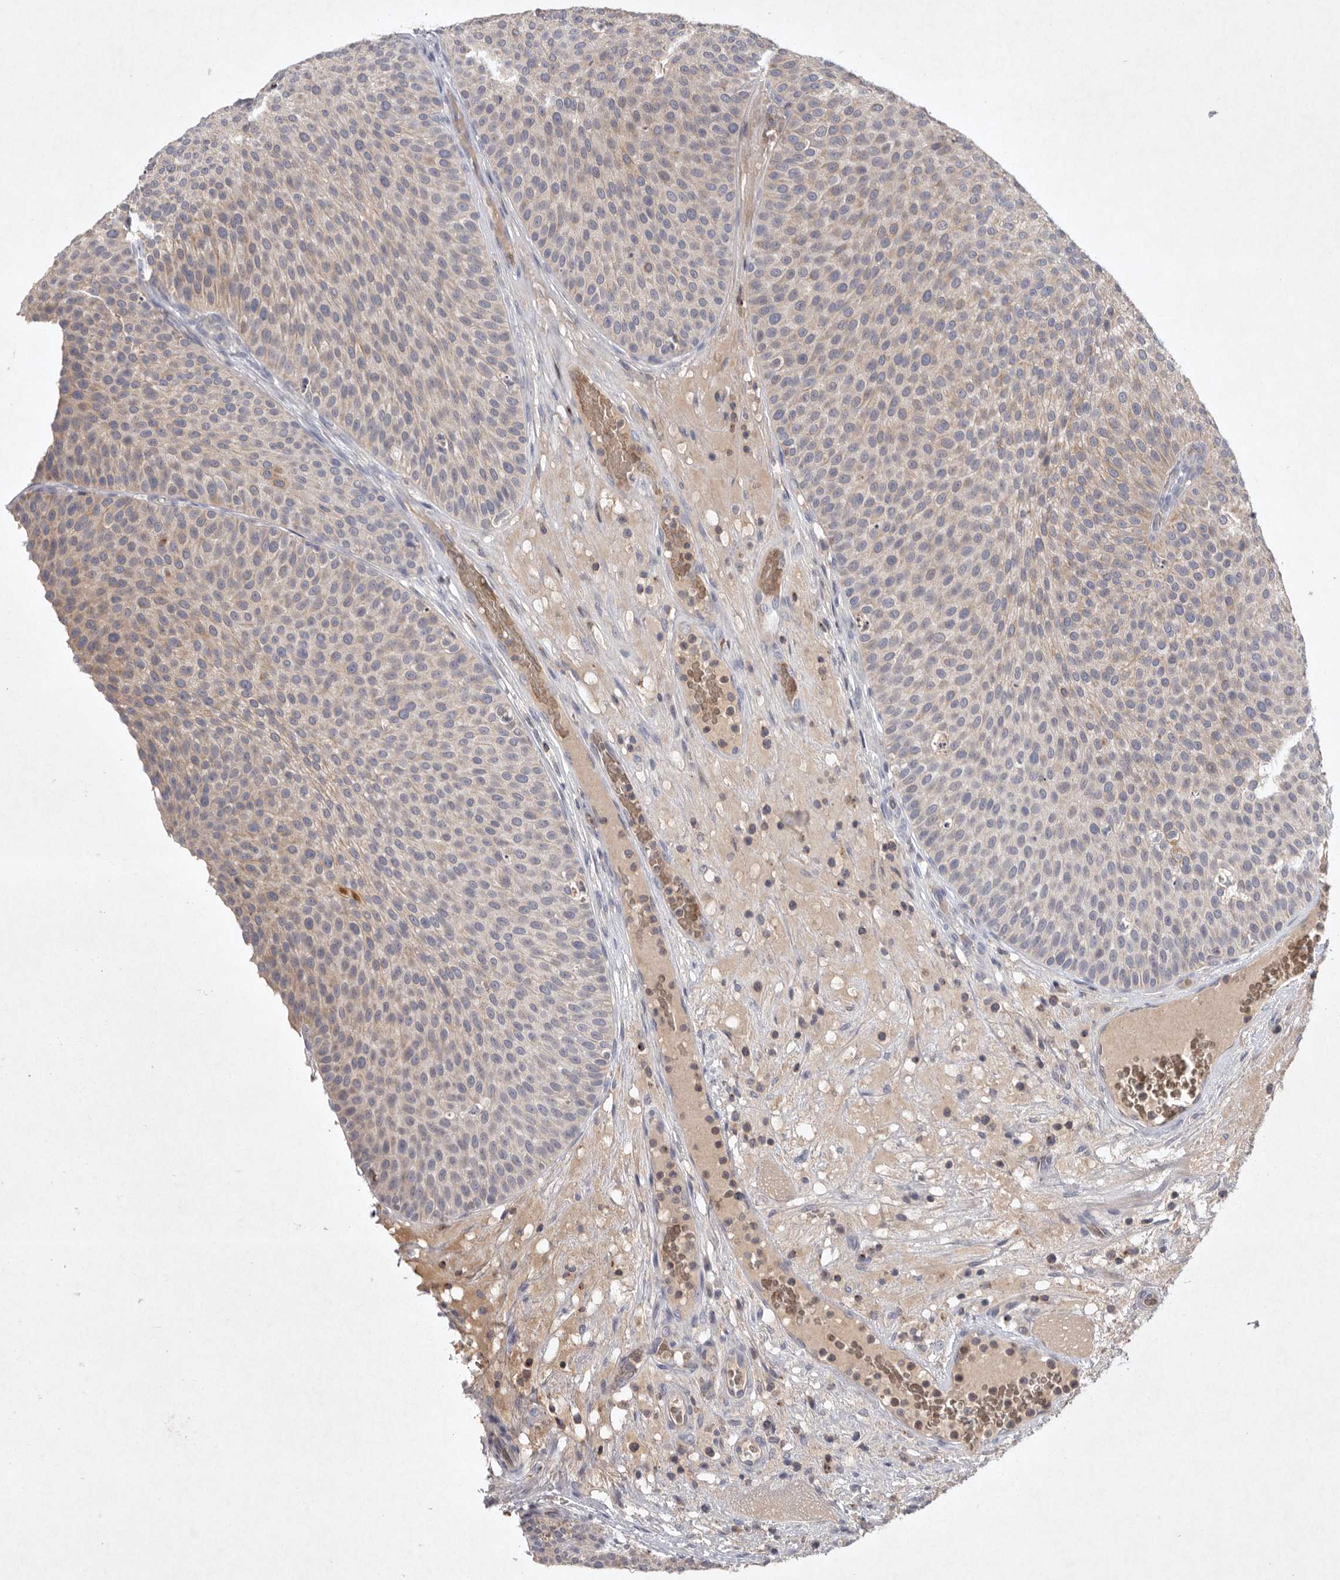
{"staining": {"intensity": "weak", "quantity": "<25%", "location": "cytoplasmic/membranous"}, "tissue": "urothelial cancer", "cell_type": "Tumor cells", "image_type": "cancer", "snomed": [{"axis": "morphology", "description": "Normal tissue, NOS"}, {"axis": "morphology", "description": "Urothelial carcinoma, Low grade"}, {"axis": "topography", "description": "Smooth muscle"}, {"axis": "topography", "description": "Urinary bladder"}], "caption": "Immunohistochemistry of urothelial cancer exhibits no positivity in tumor cells.", "gene": "TNFSF14", "patient": {"sex": "male", "age": 60}}